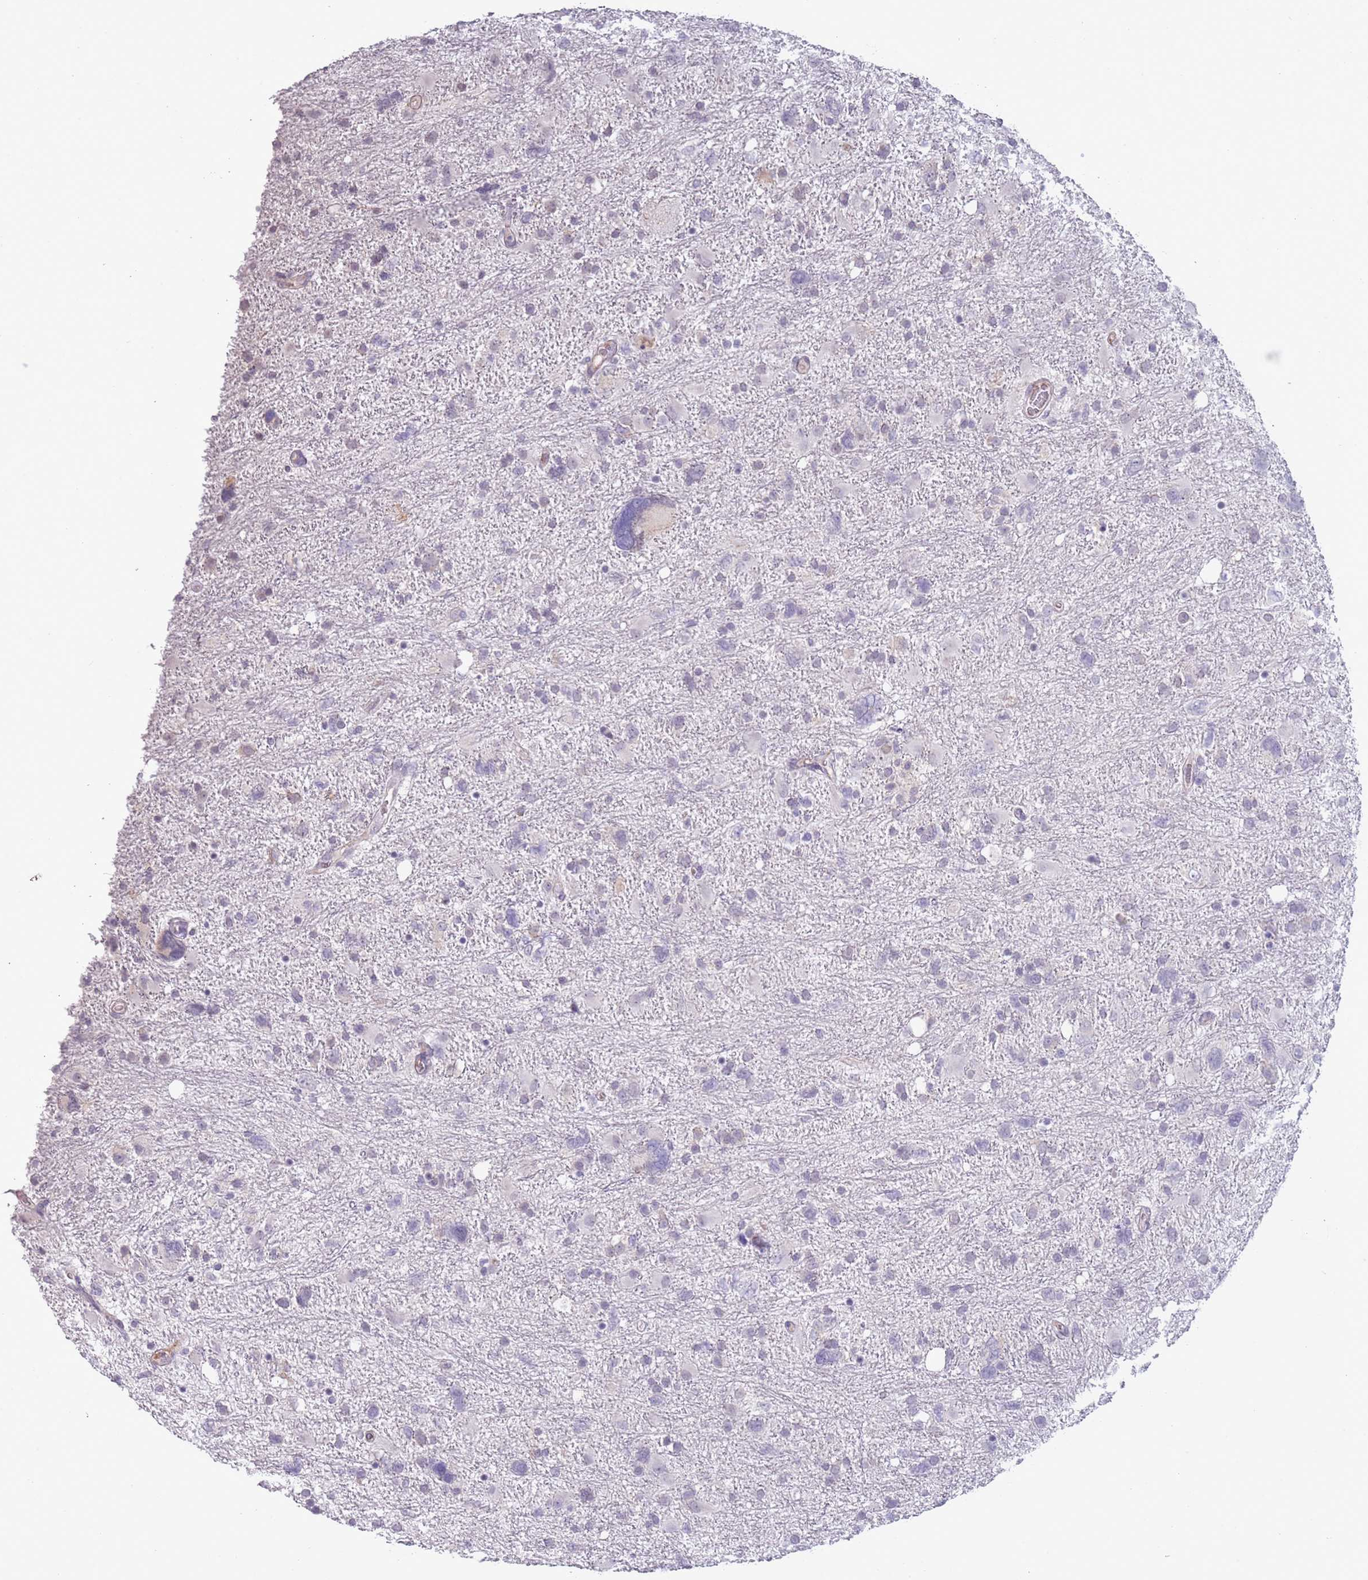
{"staining": {"intensity": "negative", "quantity": "none", "location": "none"}, "tissue": "glioma", "cell_type": "Tumor cells", "image_type": "cancer", "snomed": [{"axis": "morphology", "description": "Glioma, malignant, High grade"}, {"axis": "topography", "description": "Brain"}], "caption": "An image of glioma stained for a protein exhibits no brown staining in tumor cells.", "gene": "NBPF3", "patient": {"sex": "male", "age": 61}}